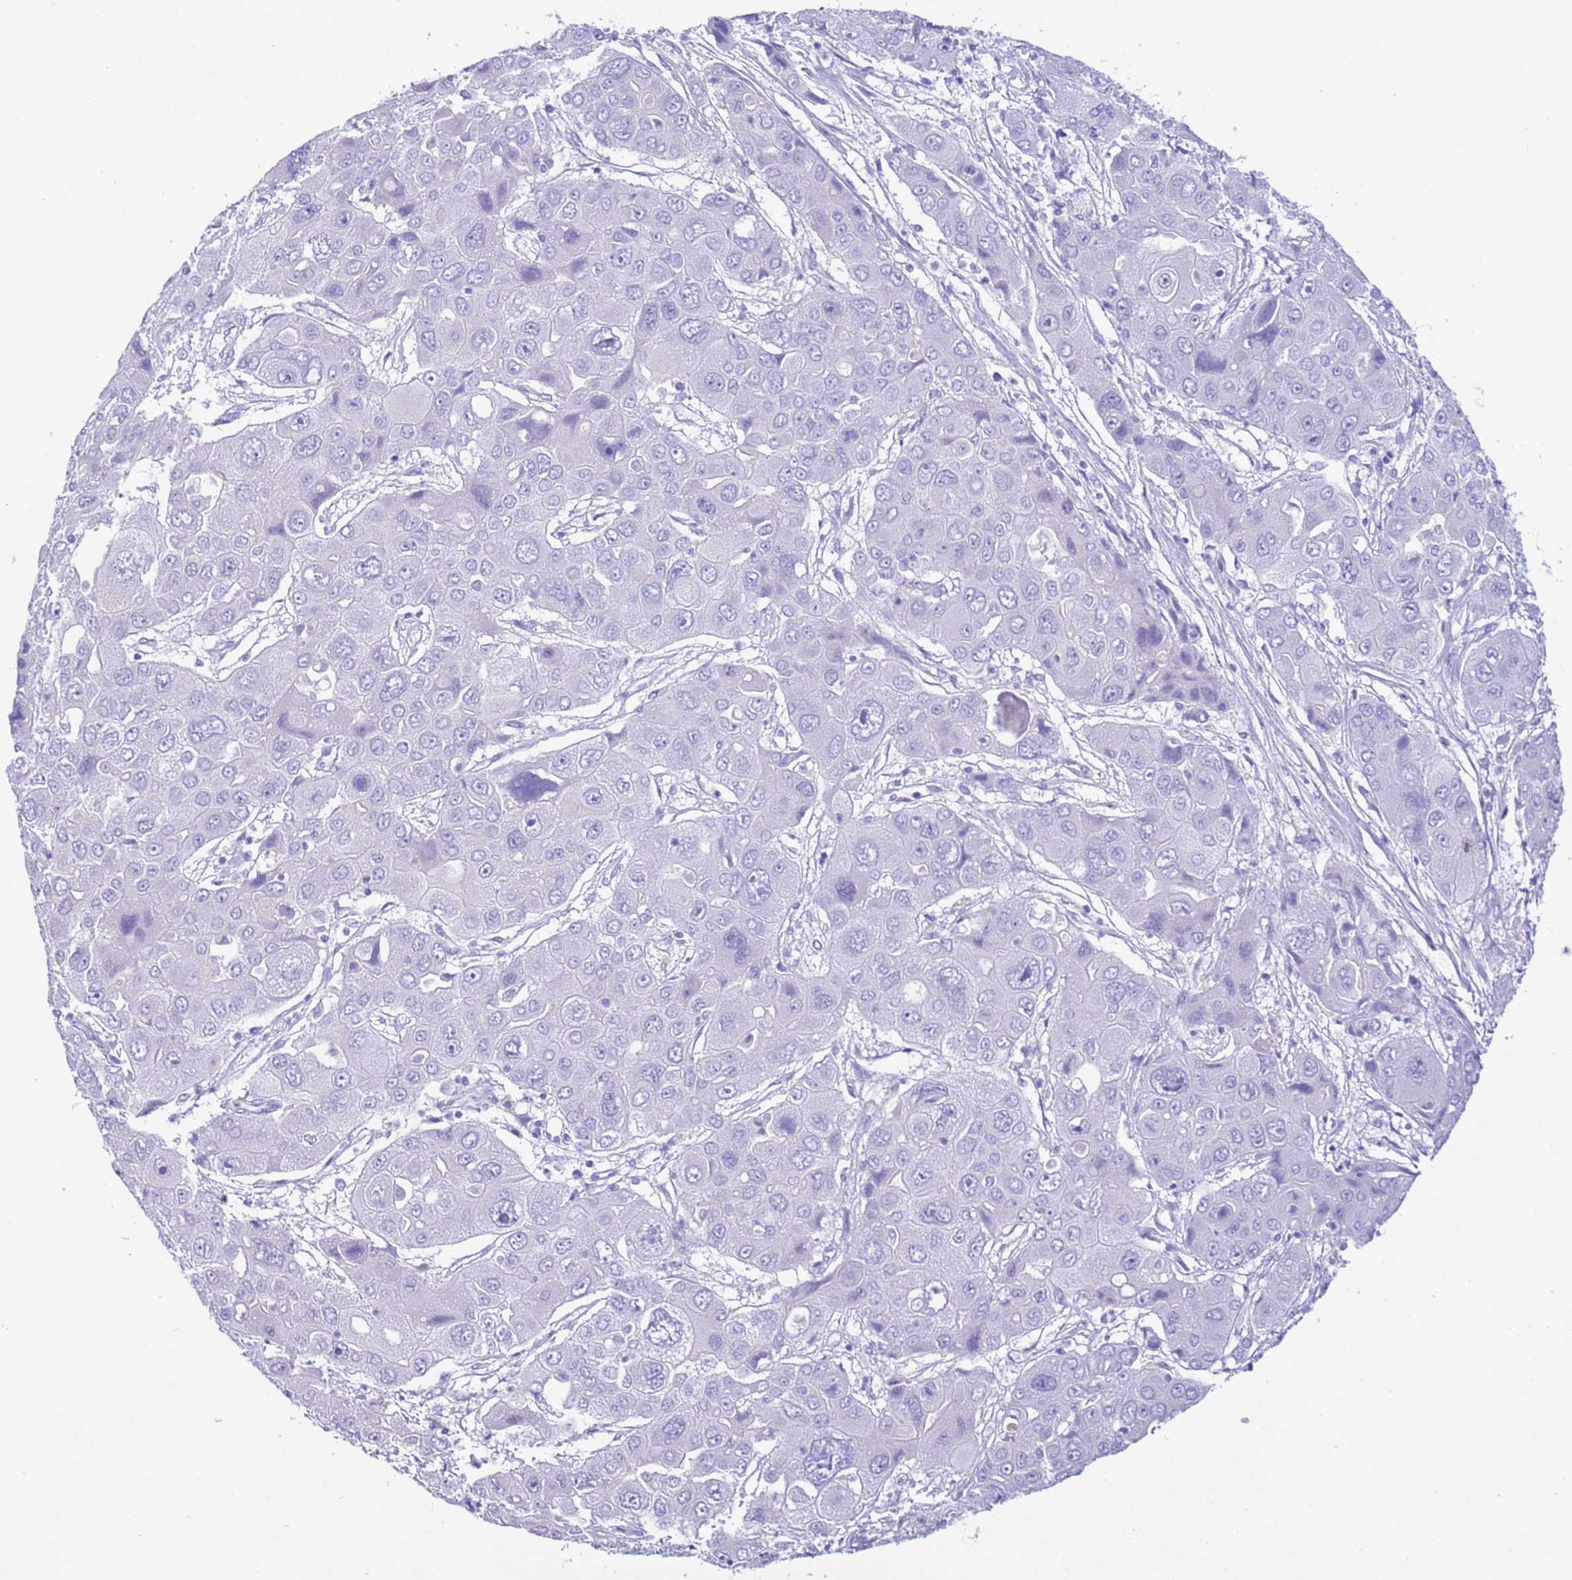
{"staining": {"intensity": "negative", "quantity": "none", "location": "none"}, "tissue": "liver cancer", "cell_type": "Tumor cells", "image_type": "cancer", "snomed": [{"axis": "morphology", "description": "Cholangiocarcinoma"}, {"axis": "topography", "description": "Liver"}], "caption": "Liver cholangiocarcinoma was stained to show a protein in brown. There is no significant positivity in tumor cells.", "gene": "CPB1", "patient": {"sex": "male", "age": 67}}